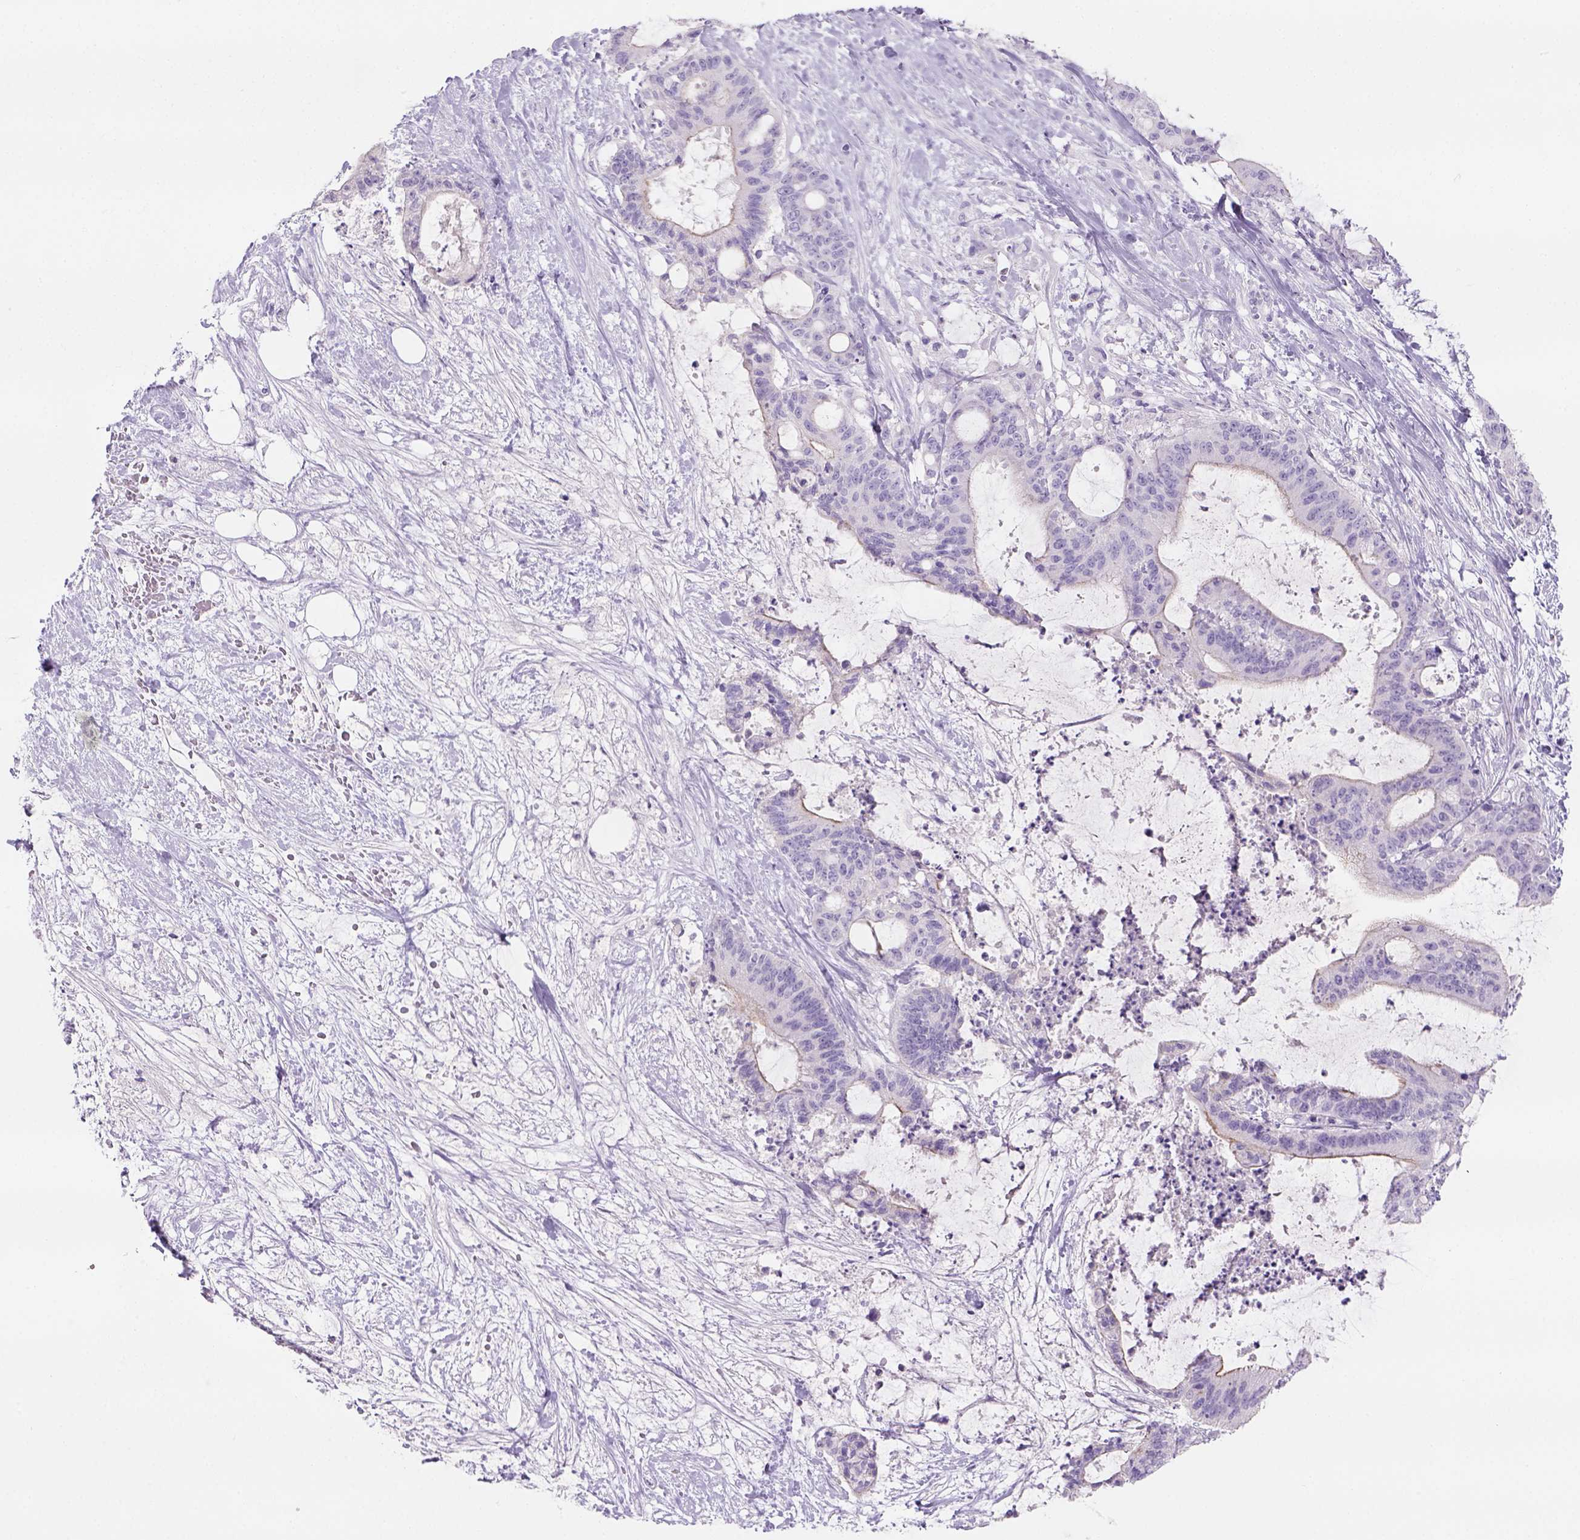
{"staining": {"intensity": "negative", "quantity": "none", "location": "none"}, "tissue": "liver cancer", "cell_type": "Tumor cells", "image_type": "cancer", "snomed": [{"axis": "morphology", "description": "Cholangiocarcinoma"}, {"axis": "topography", "description": "Liver"}], "caption": "The immunohistochemistry micrograph has no significant staining in tumor cells of liver cancer (cholangiocarcinoma) tissue.", "gene": "TENM4", "patient": {"sex": "female", "age": 73}}